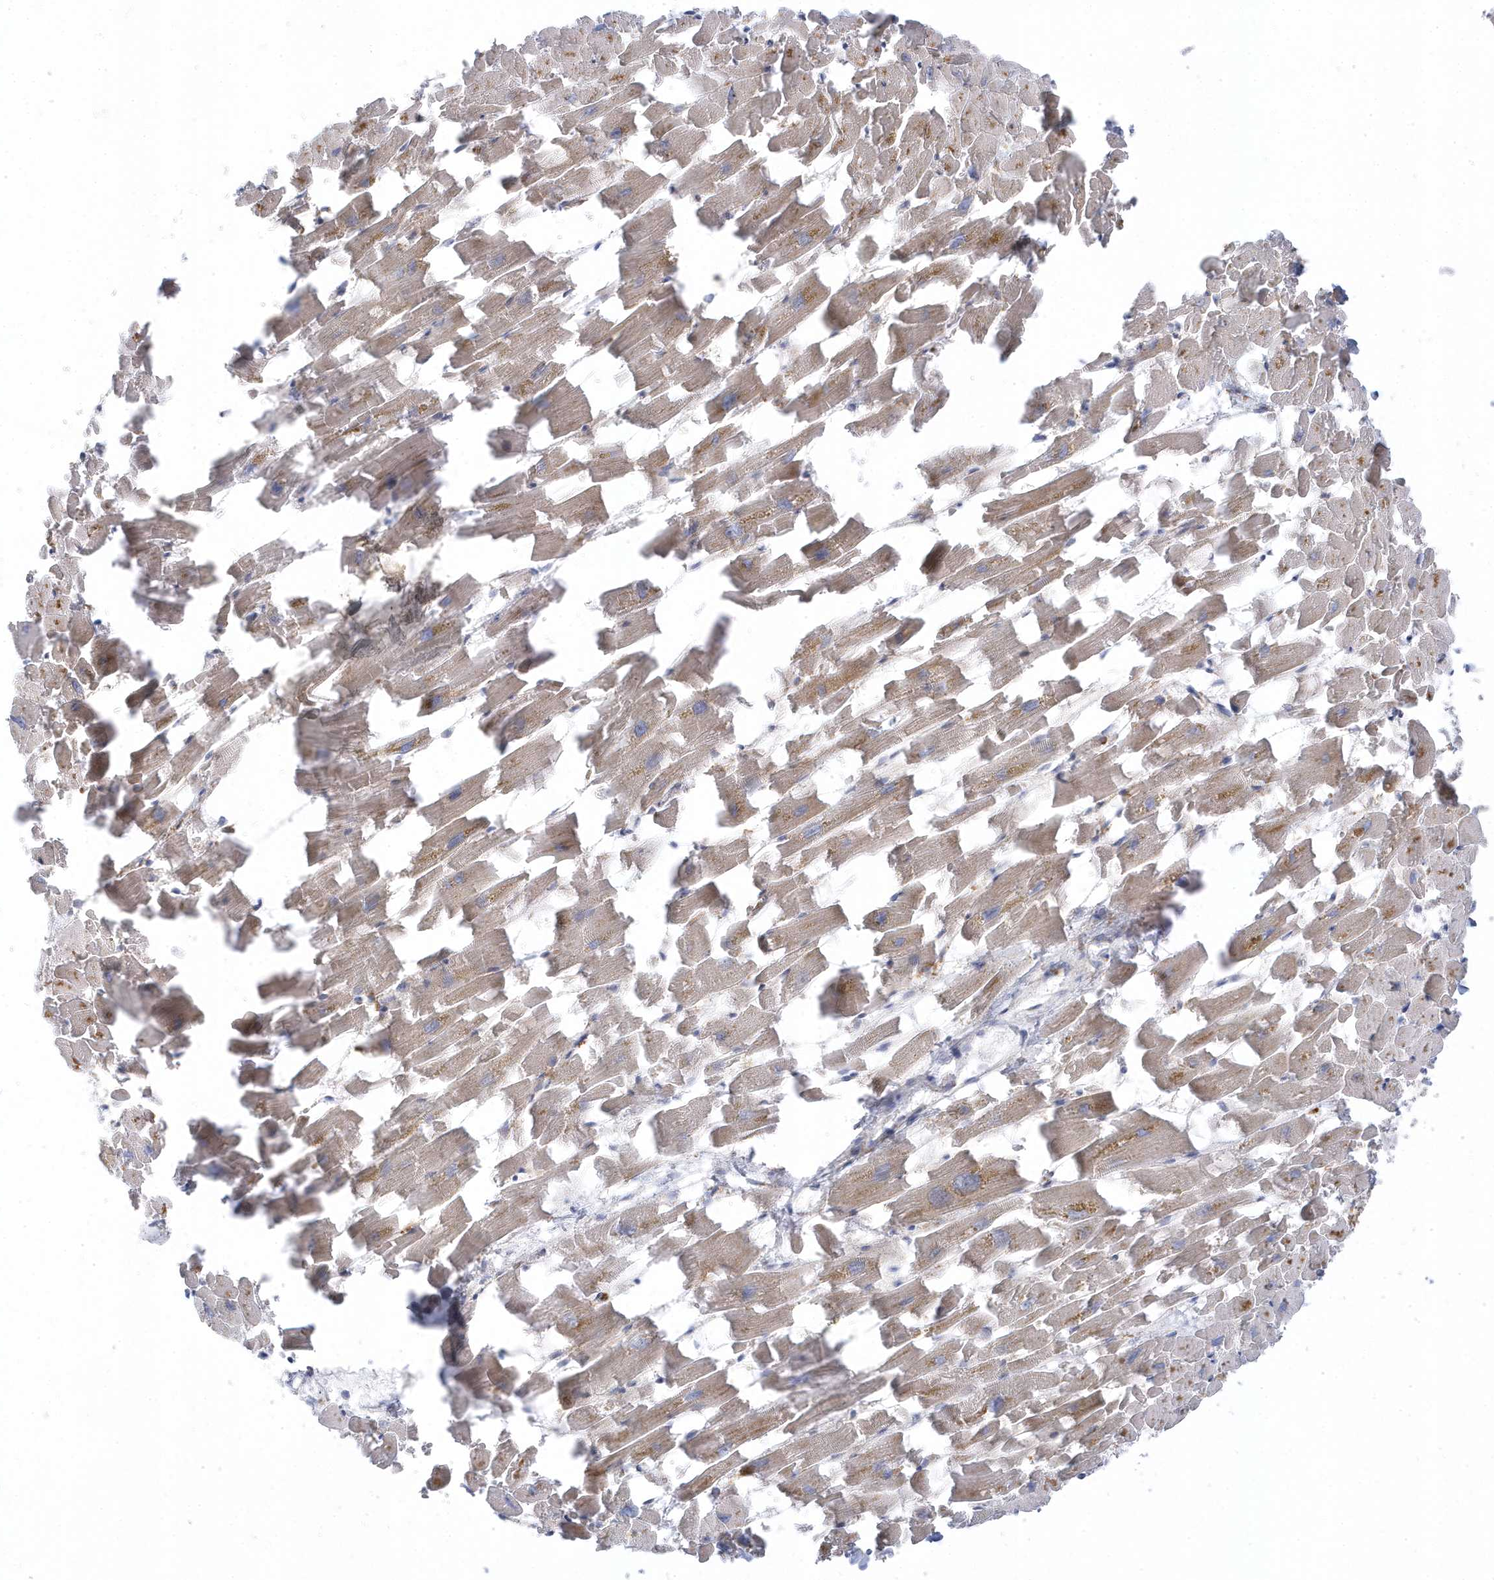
{"staining": {"intensity": "moderate", "quantity": ">75%", "location": "cytoplasmic/membranous"}, "tissue": "heart muscle", "cell_type": "Cardiomyocytes", "image_type": "normal", "snomed": [{"axis": "morphology", "description": "Normal tissue, NOS"}, {"axis": "topography", "description": "Heart"}], "caption": "Approximately >75% of cardiomyocytes in benign heart muscle demonstrate moderate cytoplasmic/membranous protein positivity as visualized by brown immunohistochemical staining.", "gene": "ANAPC1", "patient": {"sex": "female", "age": 64}}